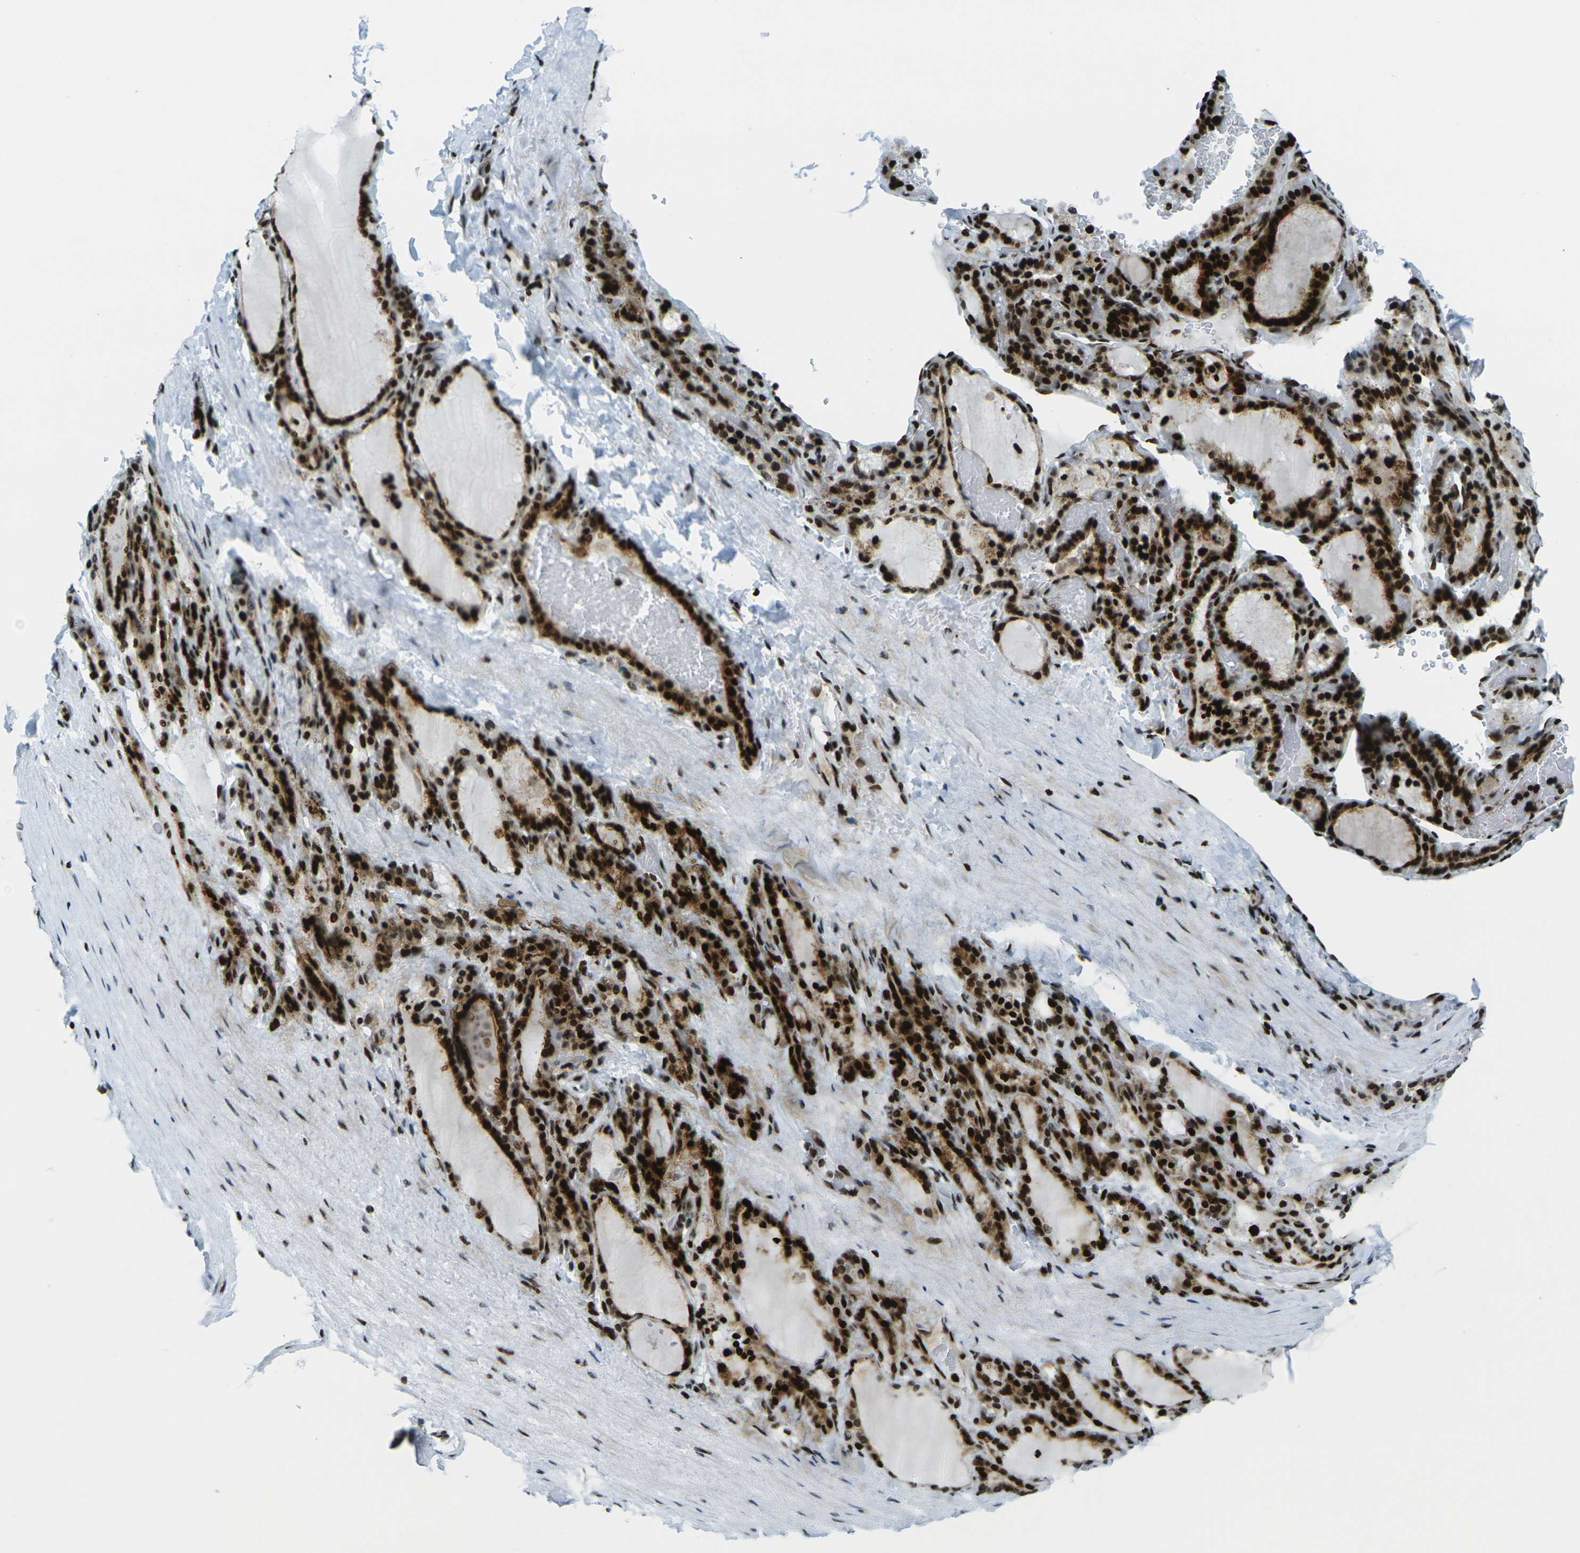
{"staining": {"intensity": "strong", "quantity": ">75%", "location": "cytoplasmic/membranous,nuclear"}, "tissue": "thyroid gland", "cell_type": "Glandular cells", "image_type": "normal", "snomed": [{"axis": "morphology", "description": "Normal tissue, NOS"}, {"axis": "topography", "description": "Thyroid gland"}], "caption": "Approximately >75% of glandular cells in normal thyroid gland reveal strong cytoplasmic/membranous,nuclear protein positivity as visualized by brown immunohistochemical staining.", "gene": "H3", "patient": {"sex": "female", "age": 28}}